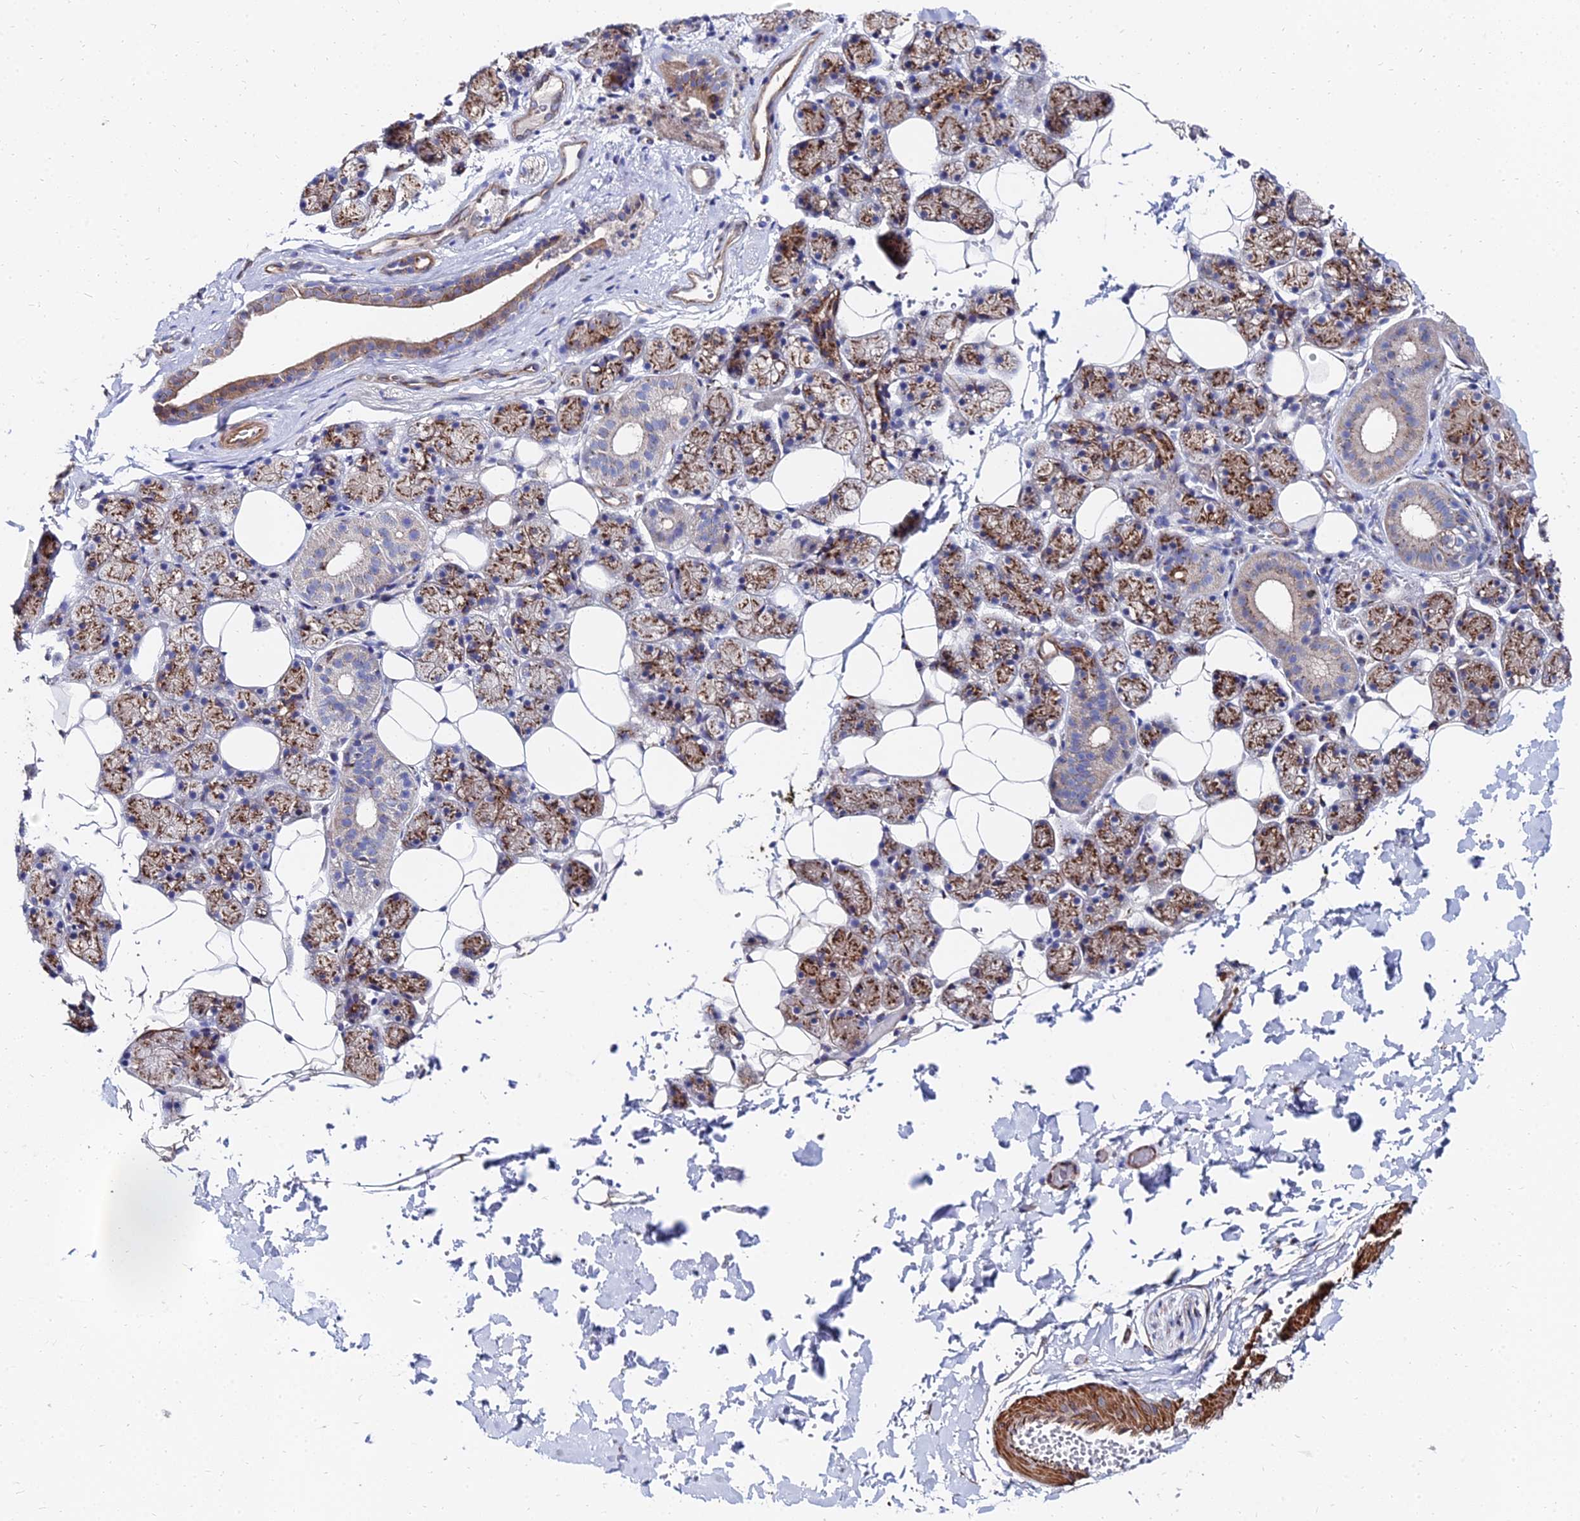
{"staining": {"intensity": "strong", "quantity": ">75%", "location": "cytoplasmic/membranous"}, "tissue": "salivary gland", "cell_type": "Glandular cells", "image_type": "normal", "snomed": [{"axis": "morphology", "description": "Normal tissue, NOS"}, {"axis": "topography", "description": "Salivary gland"}], "caption": "This micrograph exhibits IHC staining of benign salivary gland, with high strong cytoplasmic/membranous expression in about >75% of glandular cells.", "gene": "BORCS8", "patient": {"sex": "female", "age": 33}}